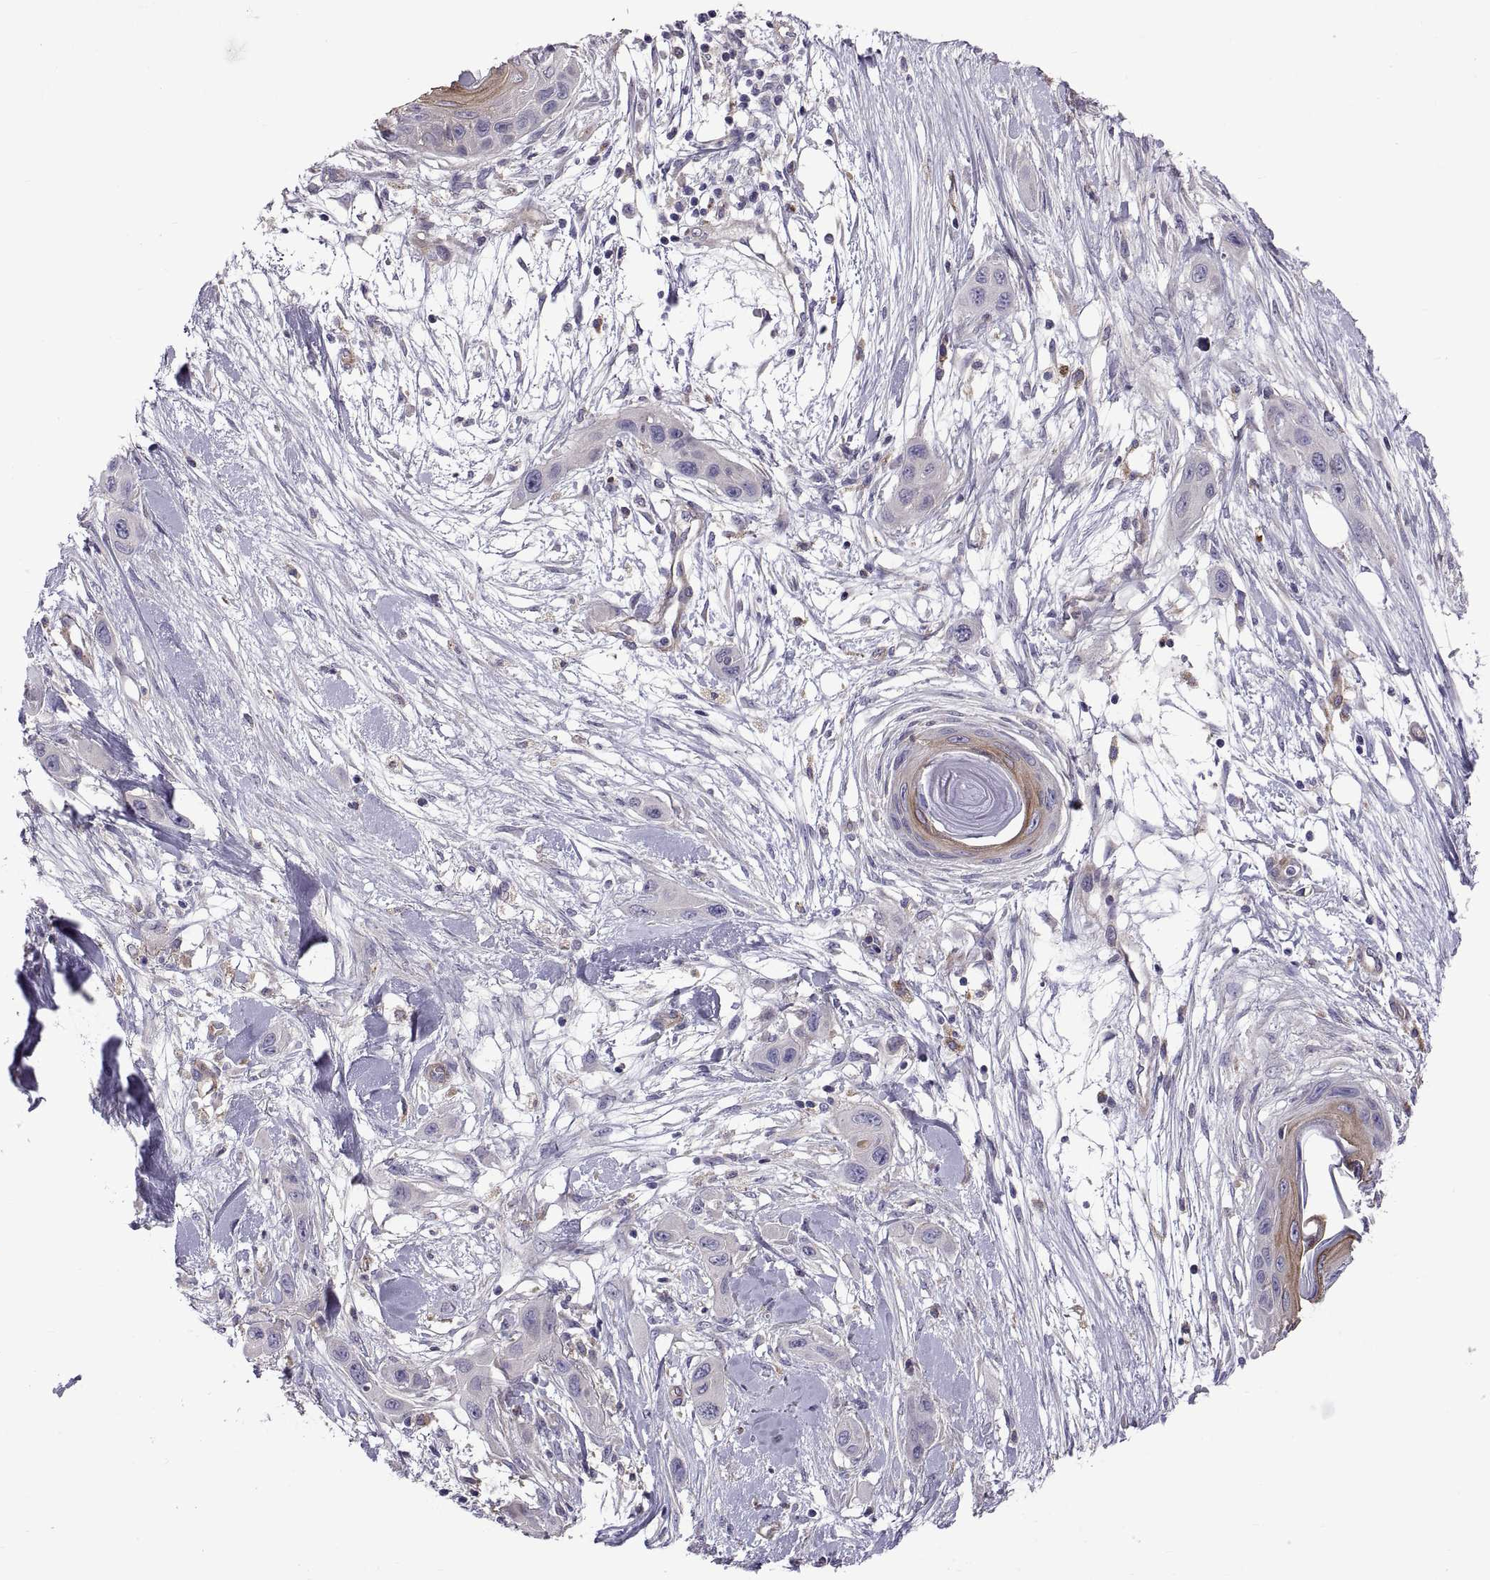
{"staining": {"intensity": "moderate", "quantity": "<25%", "location": "cytoplasmic/membranous"}, "tissue": "skin cancer", "cell_type": "Tumor cells", "image_type": "cancer", "snomed": [{"axis": "morphology", "description": "Squamous cell carcinoma, NOS"}, {"axis": "topography", "description": "Skin"}], "caption": "The photomicrograph demonstrates a brown stain indicating the presence of a protein in the cytoplasmic/membranous of tumor cells in skin cancer (squamous cell carcinoma).", "gene": "ARSL", "patient": {"sex": "male", "age": 79}}